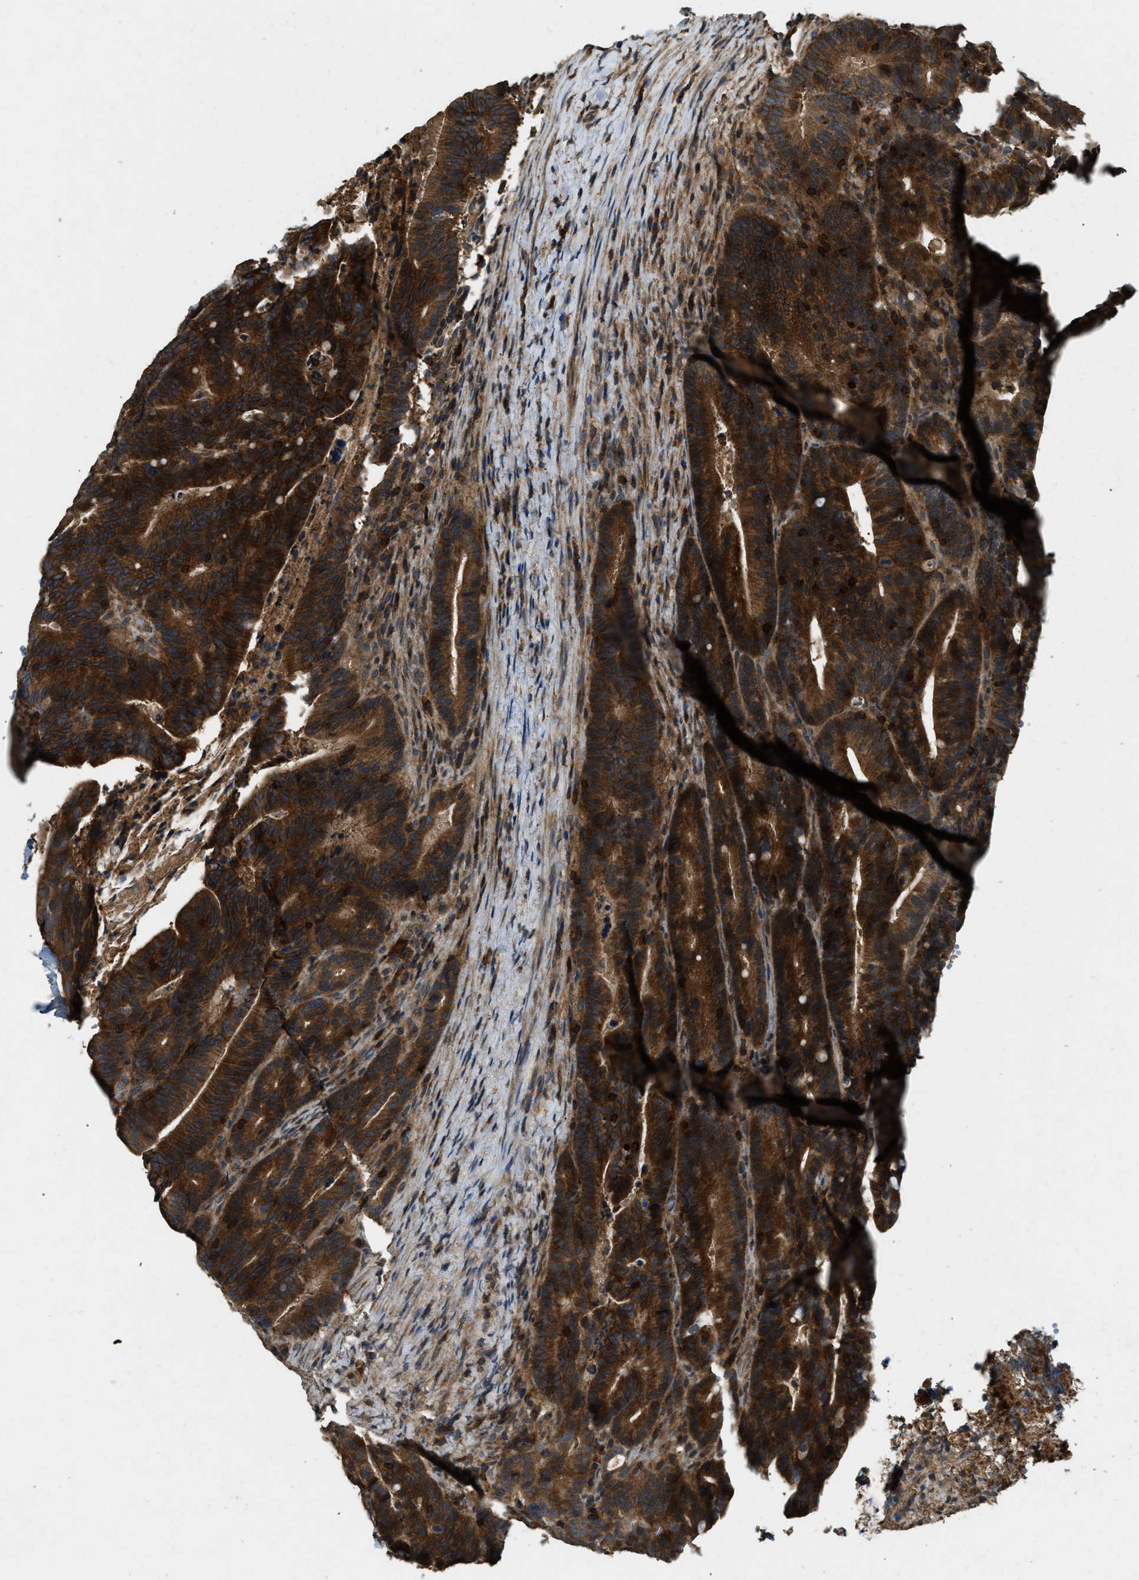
{"staining": {"intensity": "strong", "quantity": ">75%", "location": "cytoplasmic/membranous"}, "tissue": "colorectal cancer", "cell_type": "Tumor cells", "image_type": "cancer", "snomed": [{"axis": "morphology", "description": "Adenocarcinoma, NOS"}, {"axis": "topography", "description": "Colon"}], "caption": "This micrograph demonstrates immunohistochemistry (IHC) staining of adenocarcinoma (colorectal), with high strong cytoplasmic/membranous staining in about >75% of tumor cells.", "gene": "ATP8B1", "patient": {"sex": "female", "age": 66}}